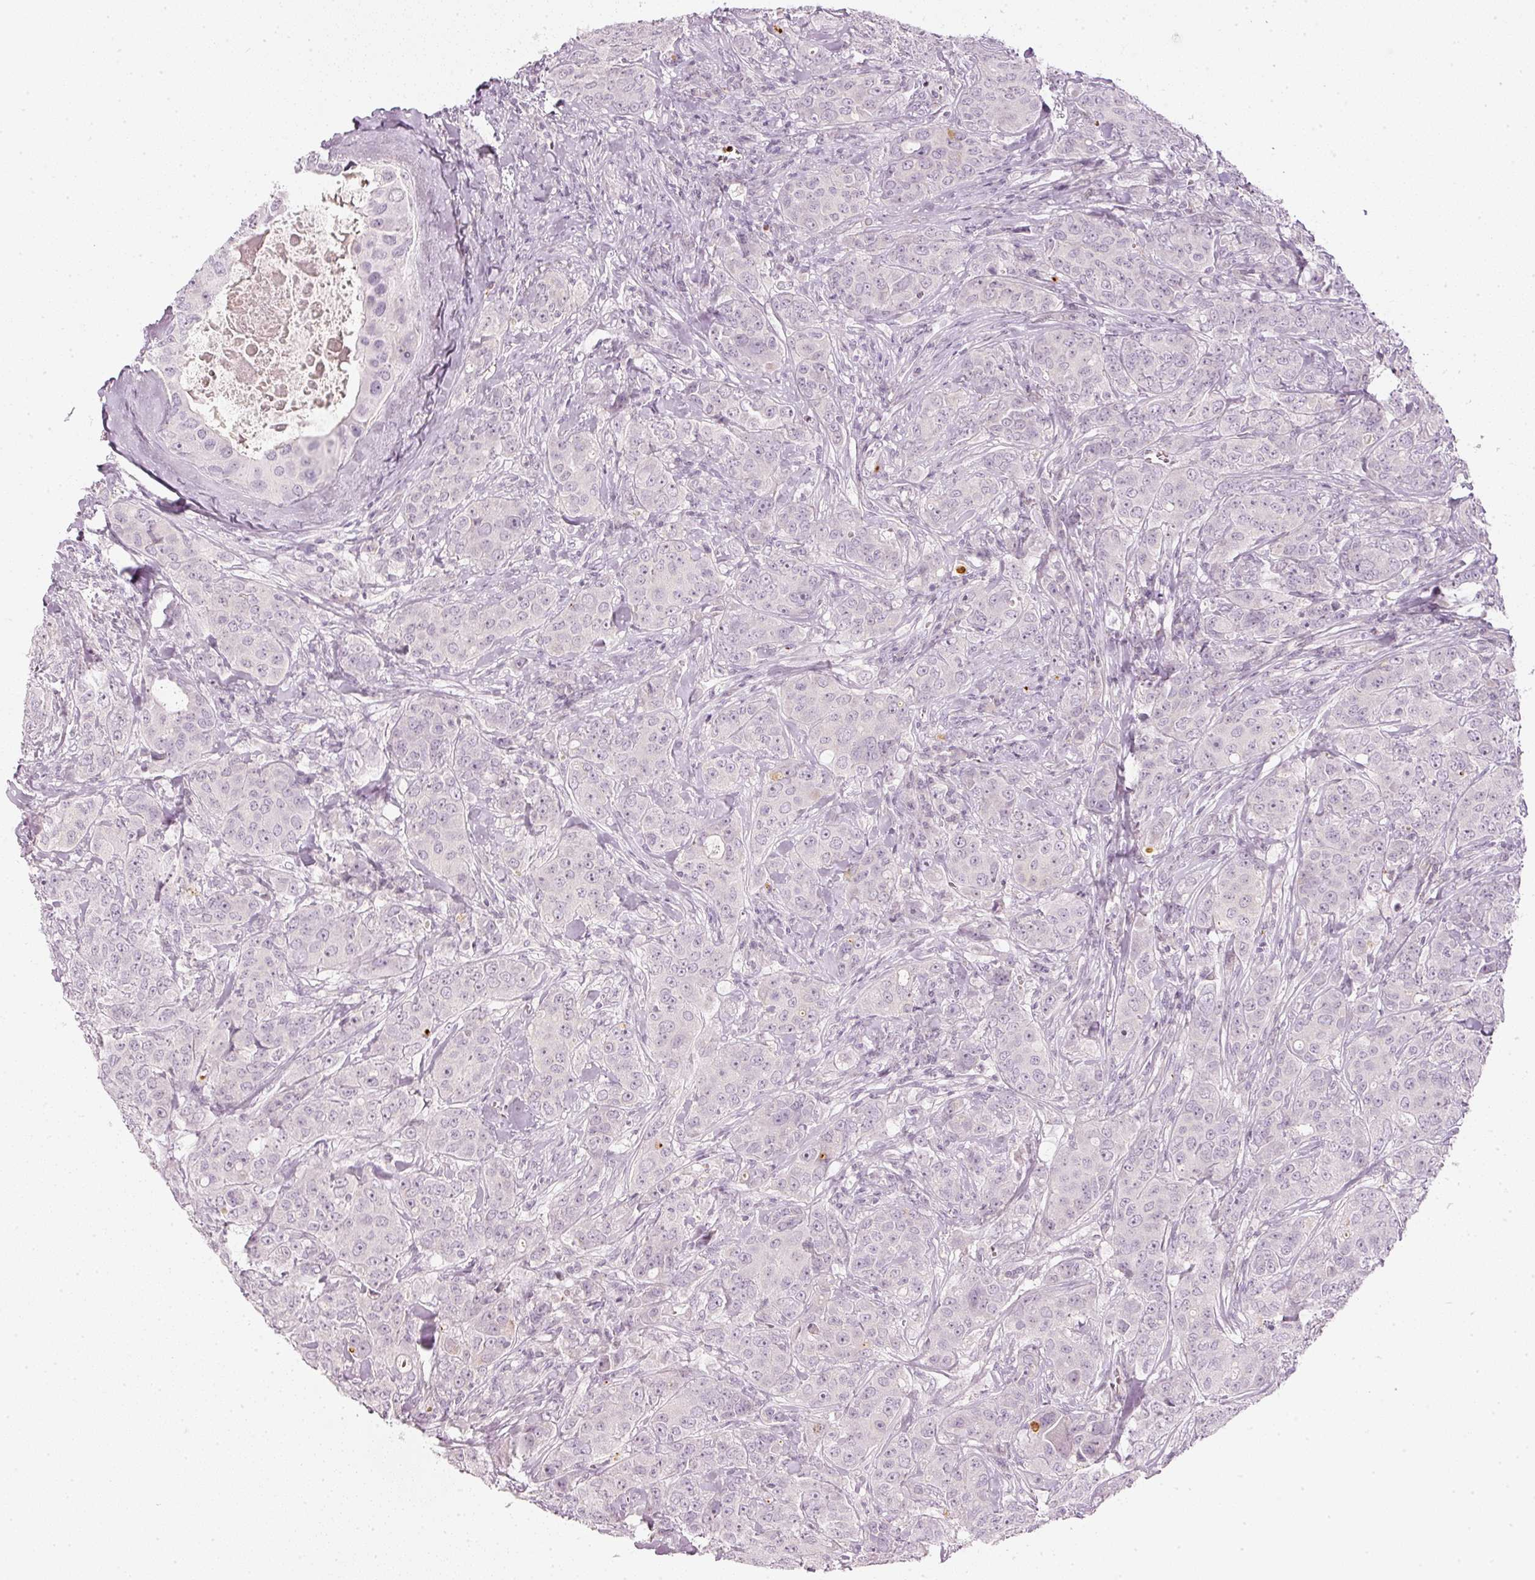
{"staining": {"intensity": "negative", "quantity": "none", "location": "none"}, "tissue": "breast cancer", "cell_type": "Tumor cells", "image_type": "cancer", "snomed": [{"axis": "morphology", "description": "Duct carcinoma"}, {"axis": "topography", "description": "Breast"}], "caption": "Photomicrograph shows no significant protein staining in tumor cells of breast intraductal carcinoma. (DAB (3,3'-diaminobenzidine) IHC visualized using brightfield microscopy, high magnification).", "gene": "LECT2", "patient": {"sex": "female", "age": 43}}